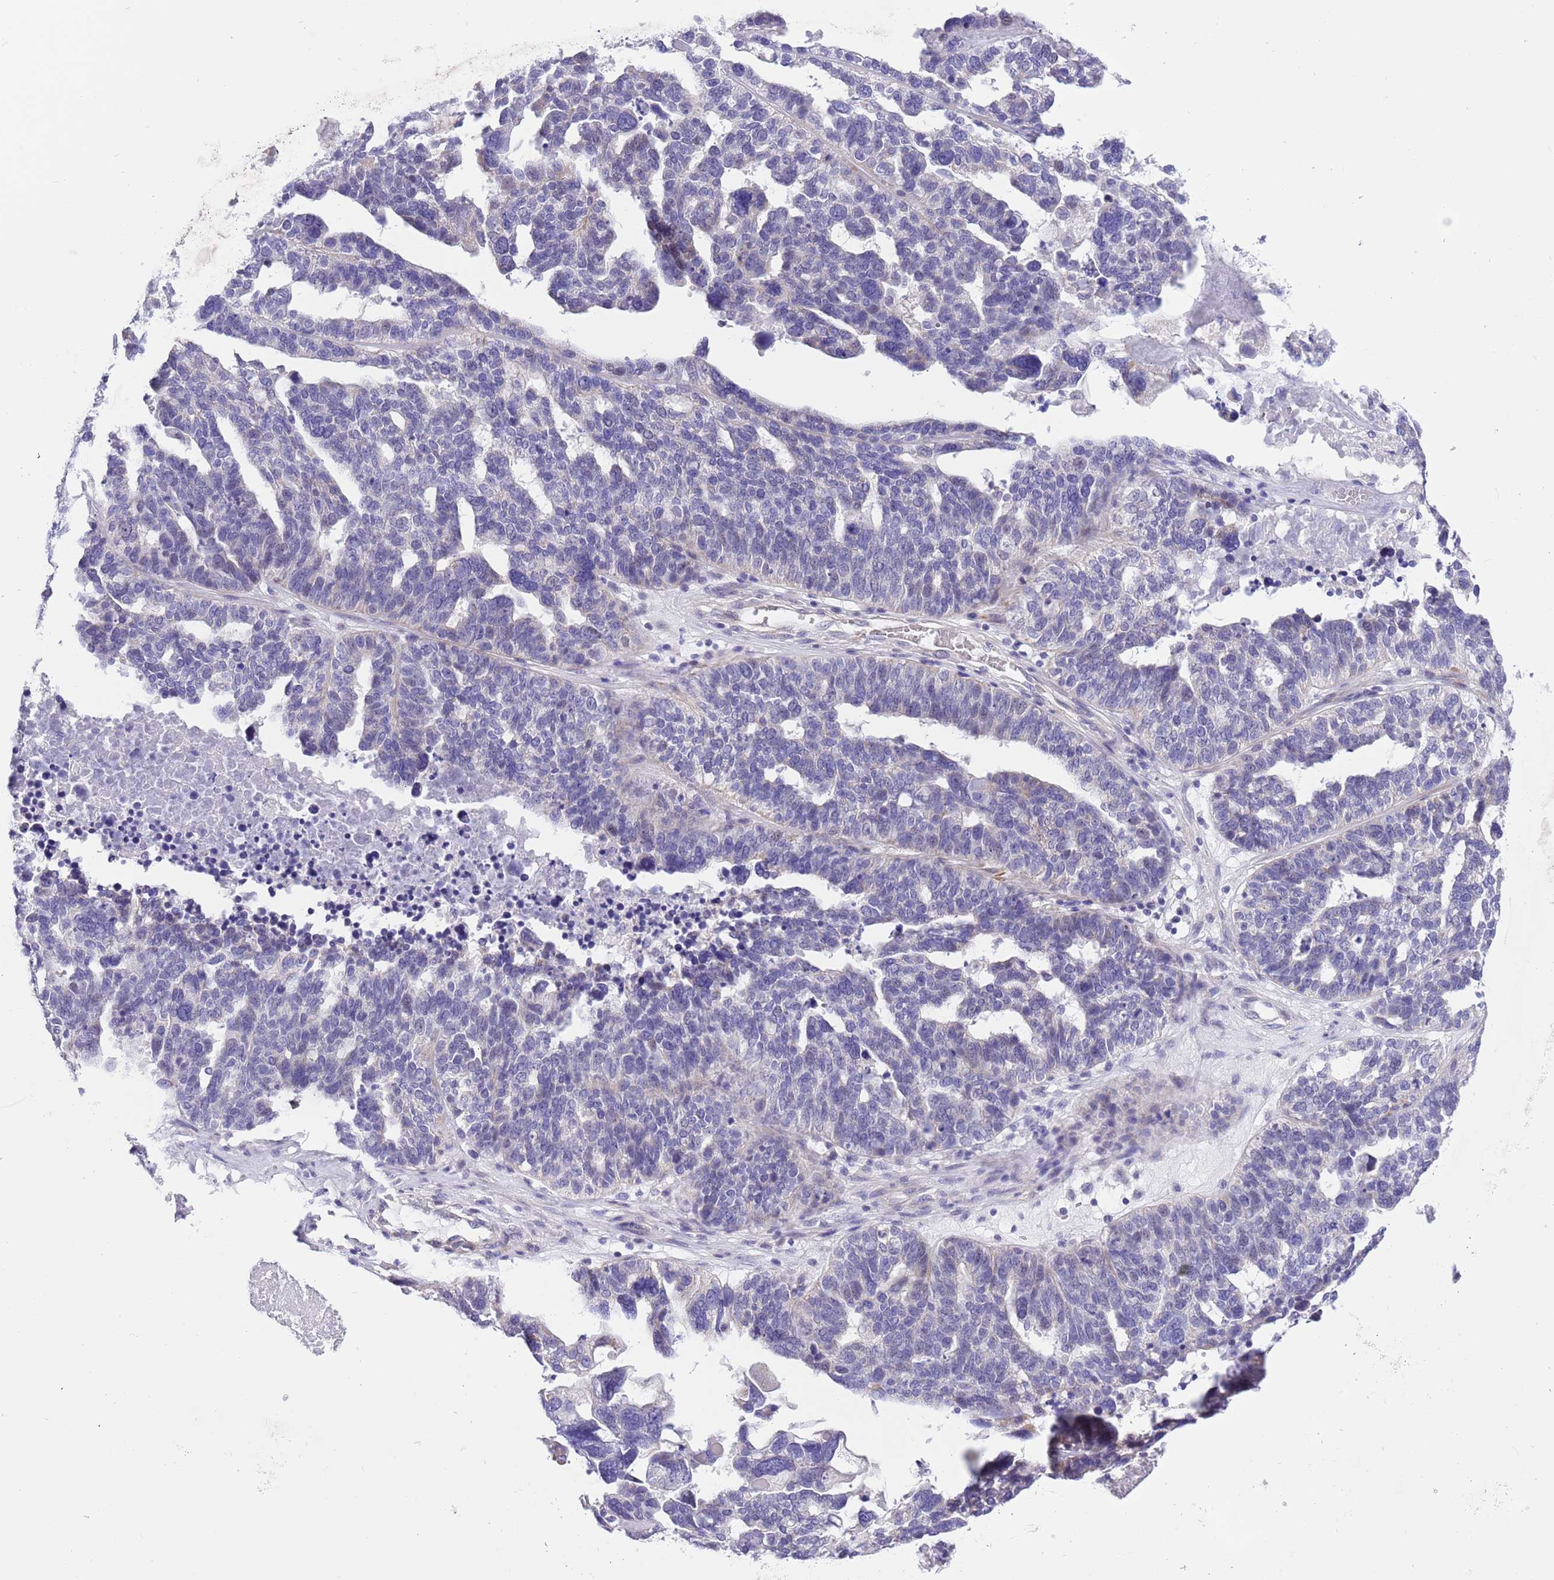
{"staining": {"intensity": "negative", "quantity": "none", "location": "none"}, "tissue": "ovarian cancer", "cell_type": "Tumor cells", "image_type": "cancer", "snomed": [{"axis": "morphology", "description": "Cystadenocarcinoma, serous, NOS"}, {"axis": "topography", "description": "Ovary"}], "caption": "Immunohistochemistry (IHC) photomicrograph of neoplastic tissue: human ovarian cancer (serous cystadenocarcinoma) stained with DAB shows no significant protein positivity in tumor cells.", "gene": "NET1", "patient": {"sex": "female", "age": 59}}